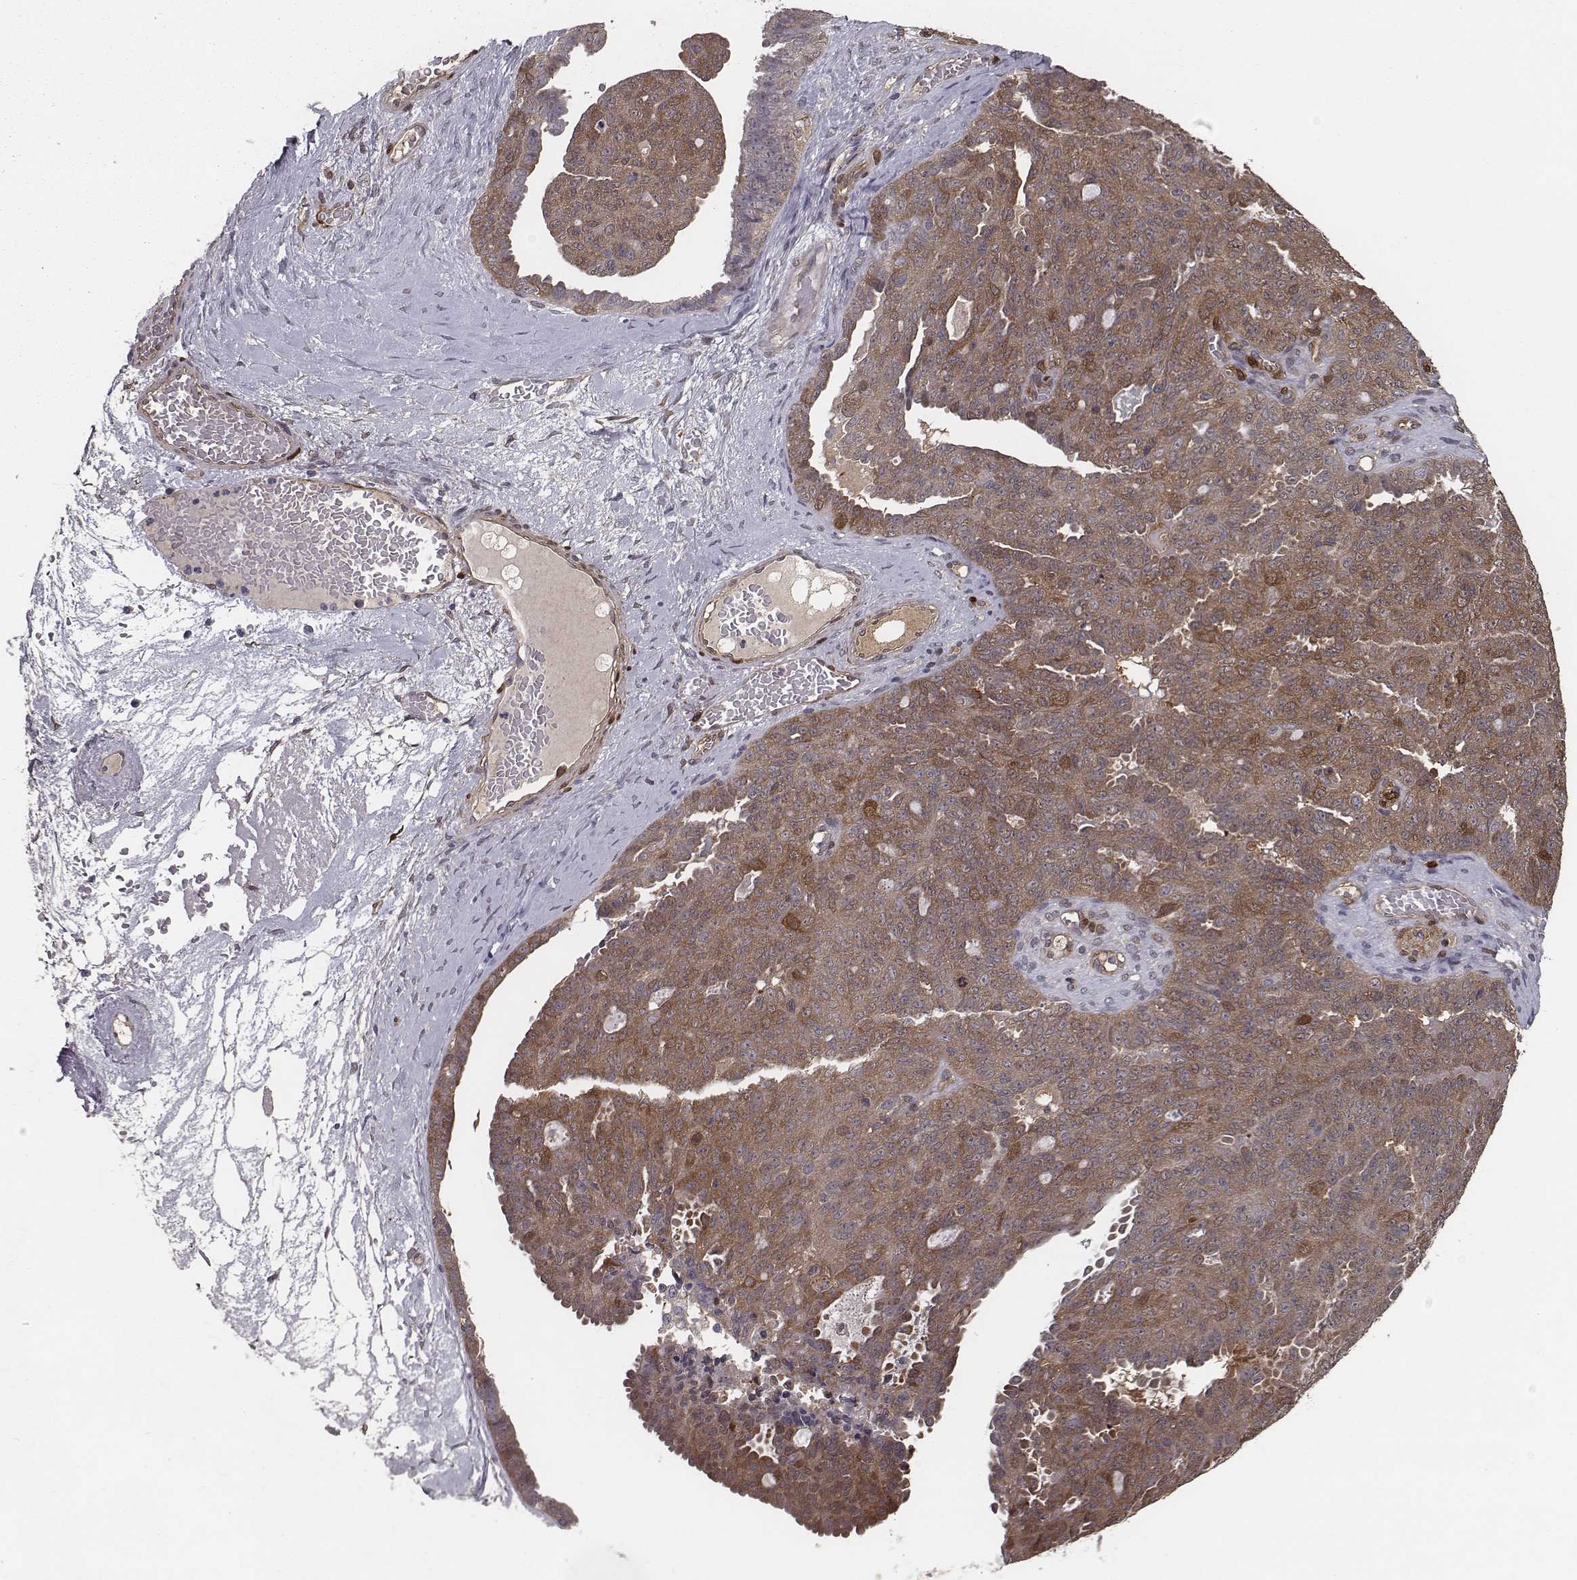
{"staining": {"intensity": "moderate", "quantity": ">75%", "location": "cytoplasmic/membranous"}, "tissue": "ovarian cancer", "cell_type": "Tumor cells", "image_type": "cancer", "snomed": [{"axis": "morphology", "description": "Cystadenocarcinoma, serous, NOS"}, {"axis": "topography", "description": "Ovary"}], "caption": "Ovarian cancer (serous cystadenocarcinoma) tissue shows moderate cytoplasmic/membranous staining in about >75% of tumor cells", "gene": "ISYNA1", "patient": {"sex": "female", "age": 71}}